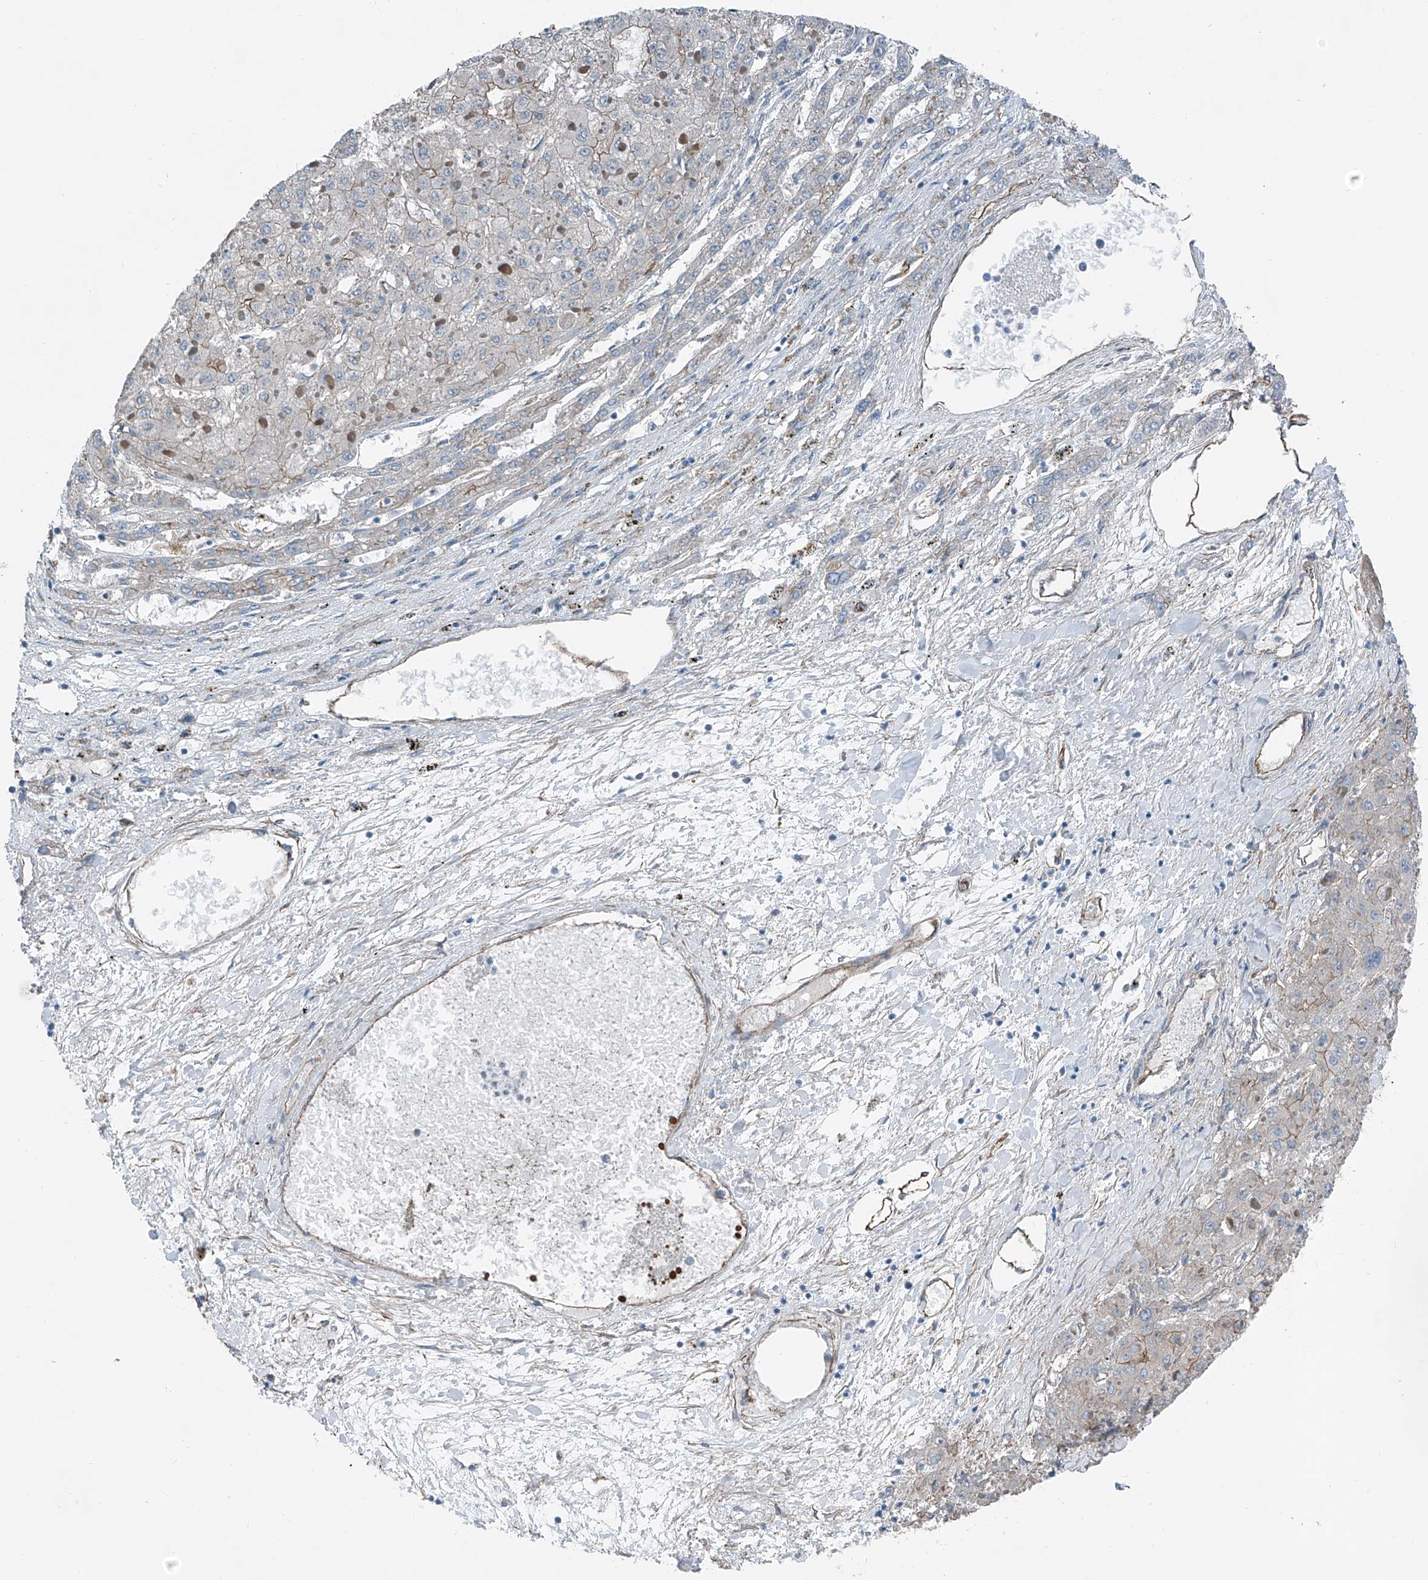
{"staining": {"intensity": "moderate", "quantity": "<25%", "location": "cytoplasmic/membranous"}, "tissue": "liver cancer", "cell_type": "Tumor cells", "image_type": "cancer", "snomed": [{"axis": "morphology", "description": "Carcinoma, Hepatocellular, NOS"}, {"axis": "topography", "description": "Liver"}], "caption": "IHC of human liver hepatocellular carcinoma exhibits low levels of moderate cytoplasmic/membranous staining in about <25% of tumor cells. The staining is performed using DAB brown chromogen to label protein expression. The nuclei are counter-stained blue using hematoxylin.", "gene": "THEMIS2", "patient": {"sex": "female", "age": 73}}